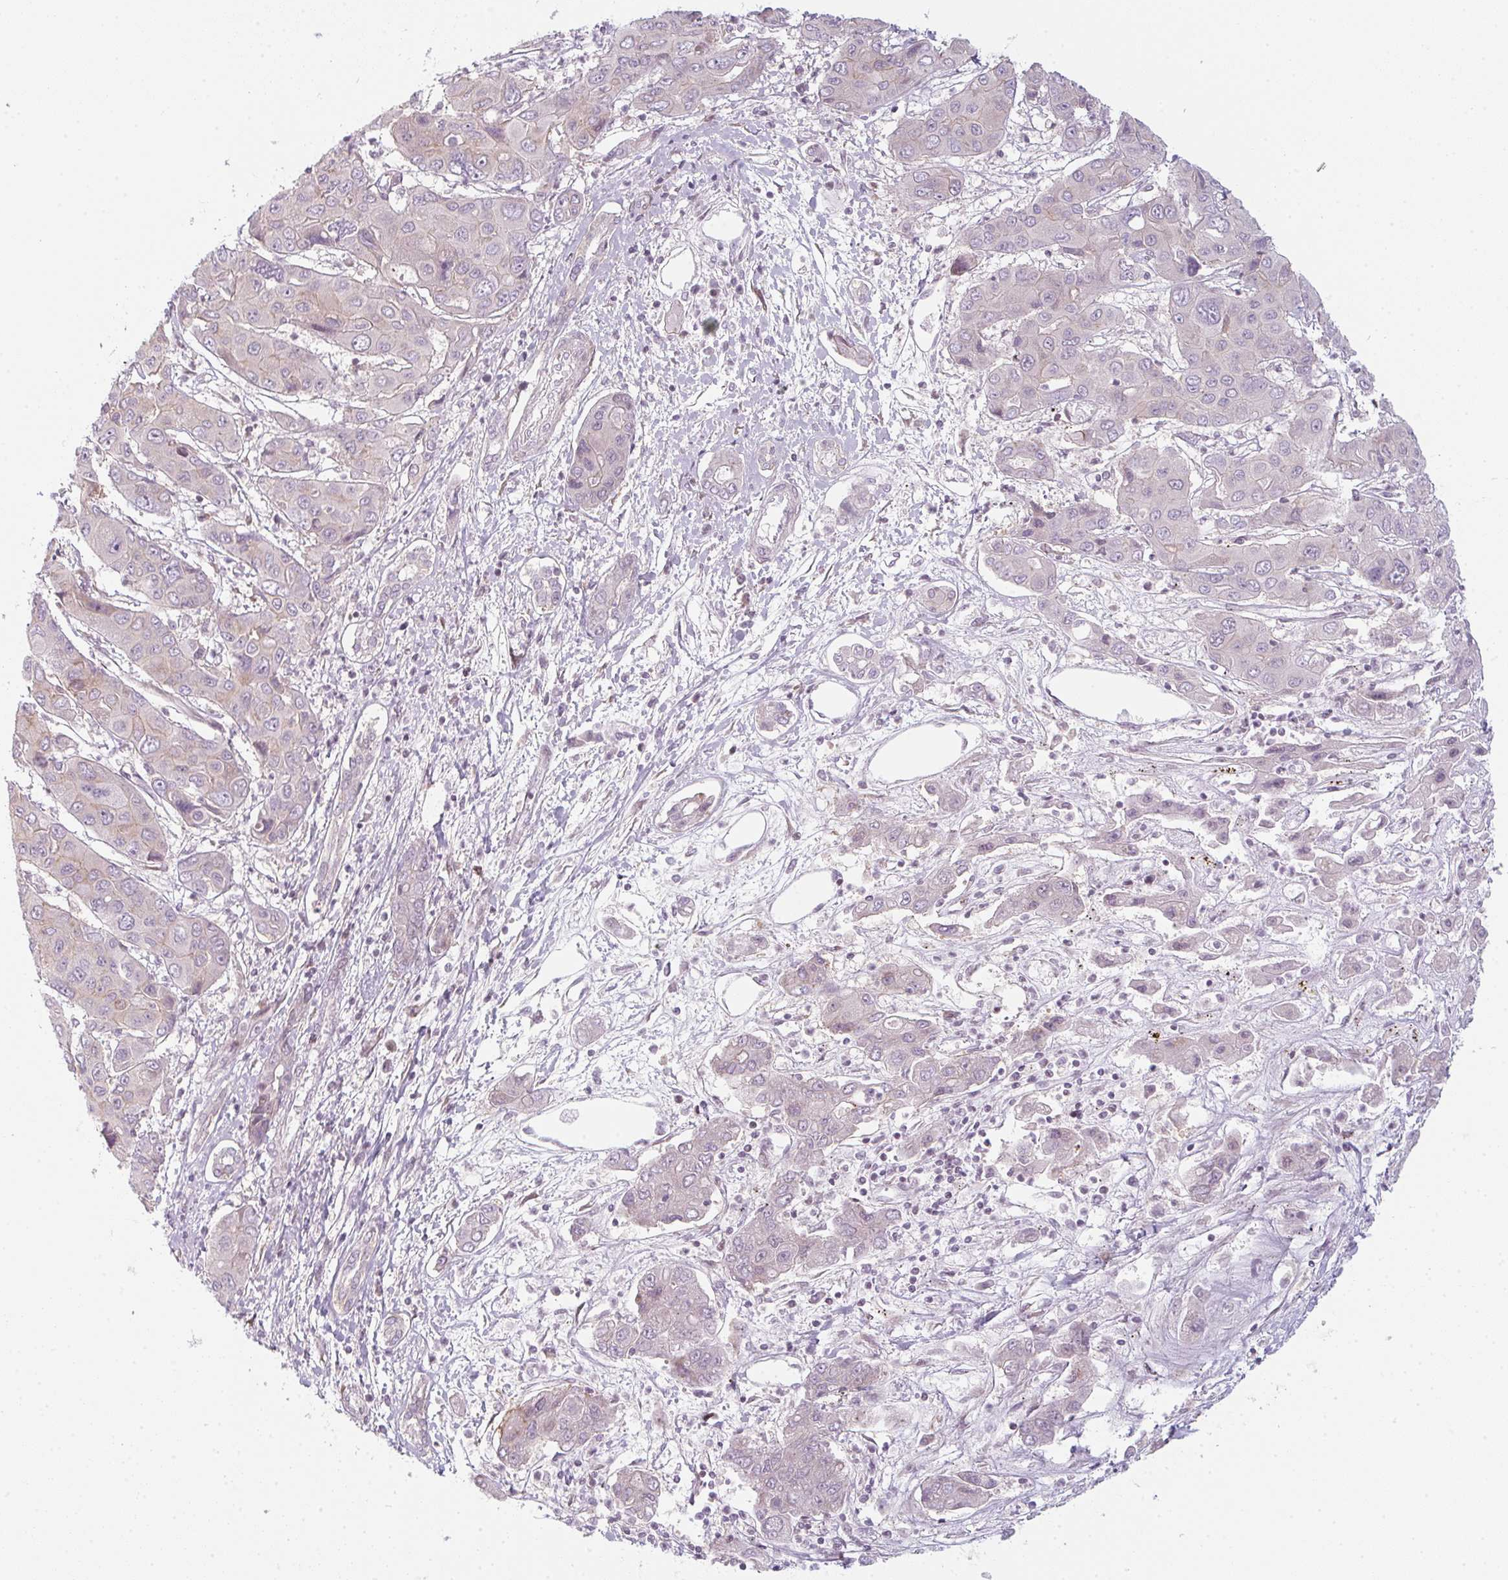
{"staining": {"intensity": "negative", "quantity": "none", "location": "none"}, "tissue": "liver cancer", "cell_type": "Tumor cells", "image_type": "cancer", "snomed": [{"axis": "morphology", "description": "Cholangiocarcinoma"}, {"axis": "topography", "description": "Liver"}], "caption": "High power microscopy image of an immunohistochemistry histopathology image of liver cholangiocarcinoma, revealing no significant staining in tumor cells. Brightfield microscopy of IHC stained with DAB (3,3'-diaminobenzidine) (brown) and hematoxylin (blue), captured at high magnification.", "gene": "TMEM237", "patient": {"sex": "male", "age": 67}}